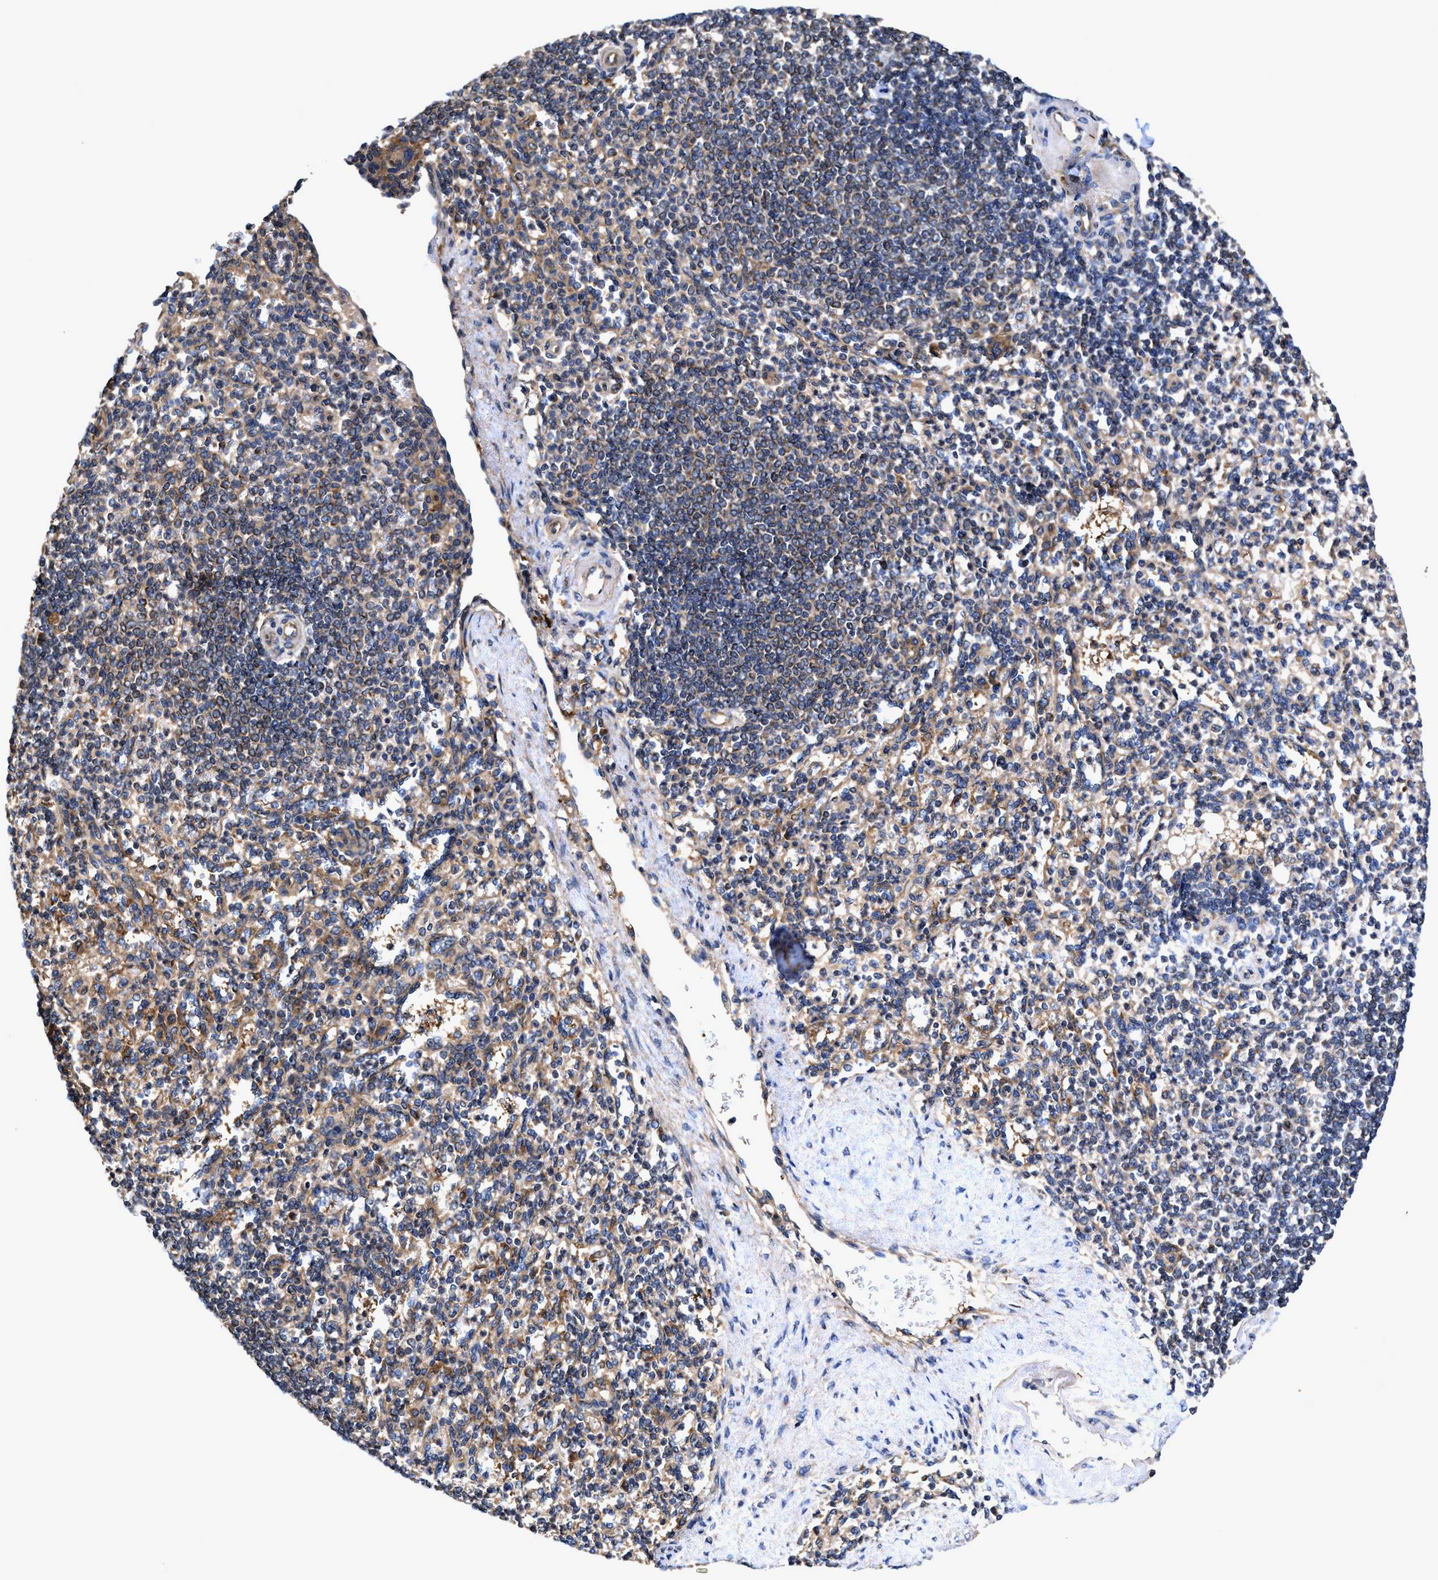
{"staining": {"intensity": "moderate", "quantity": "<25%", "location": "cytoplasmic/membranous"}, "tissue": "spleen", "cell_type": "Cells in red pulp", "image_type": "normal", "snomed": [{"axis": "morphology", "description": "Normal tissue, NOS"}, {"axis": "topography", "description": "Spleen"}], "caption": "Unremarkable spleen exhibits moderate cytoplasmic/membranous staining in about <25% of cells in red pulp (brown staining indicates protein expression, while blue staining denotes nuclei)..", "gene": "EFNA4", "patient": {"sex": "female", "age": 74}}